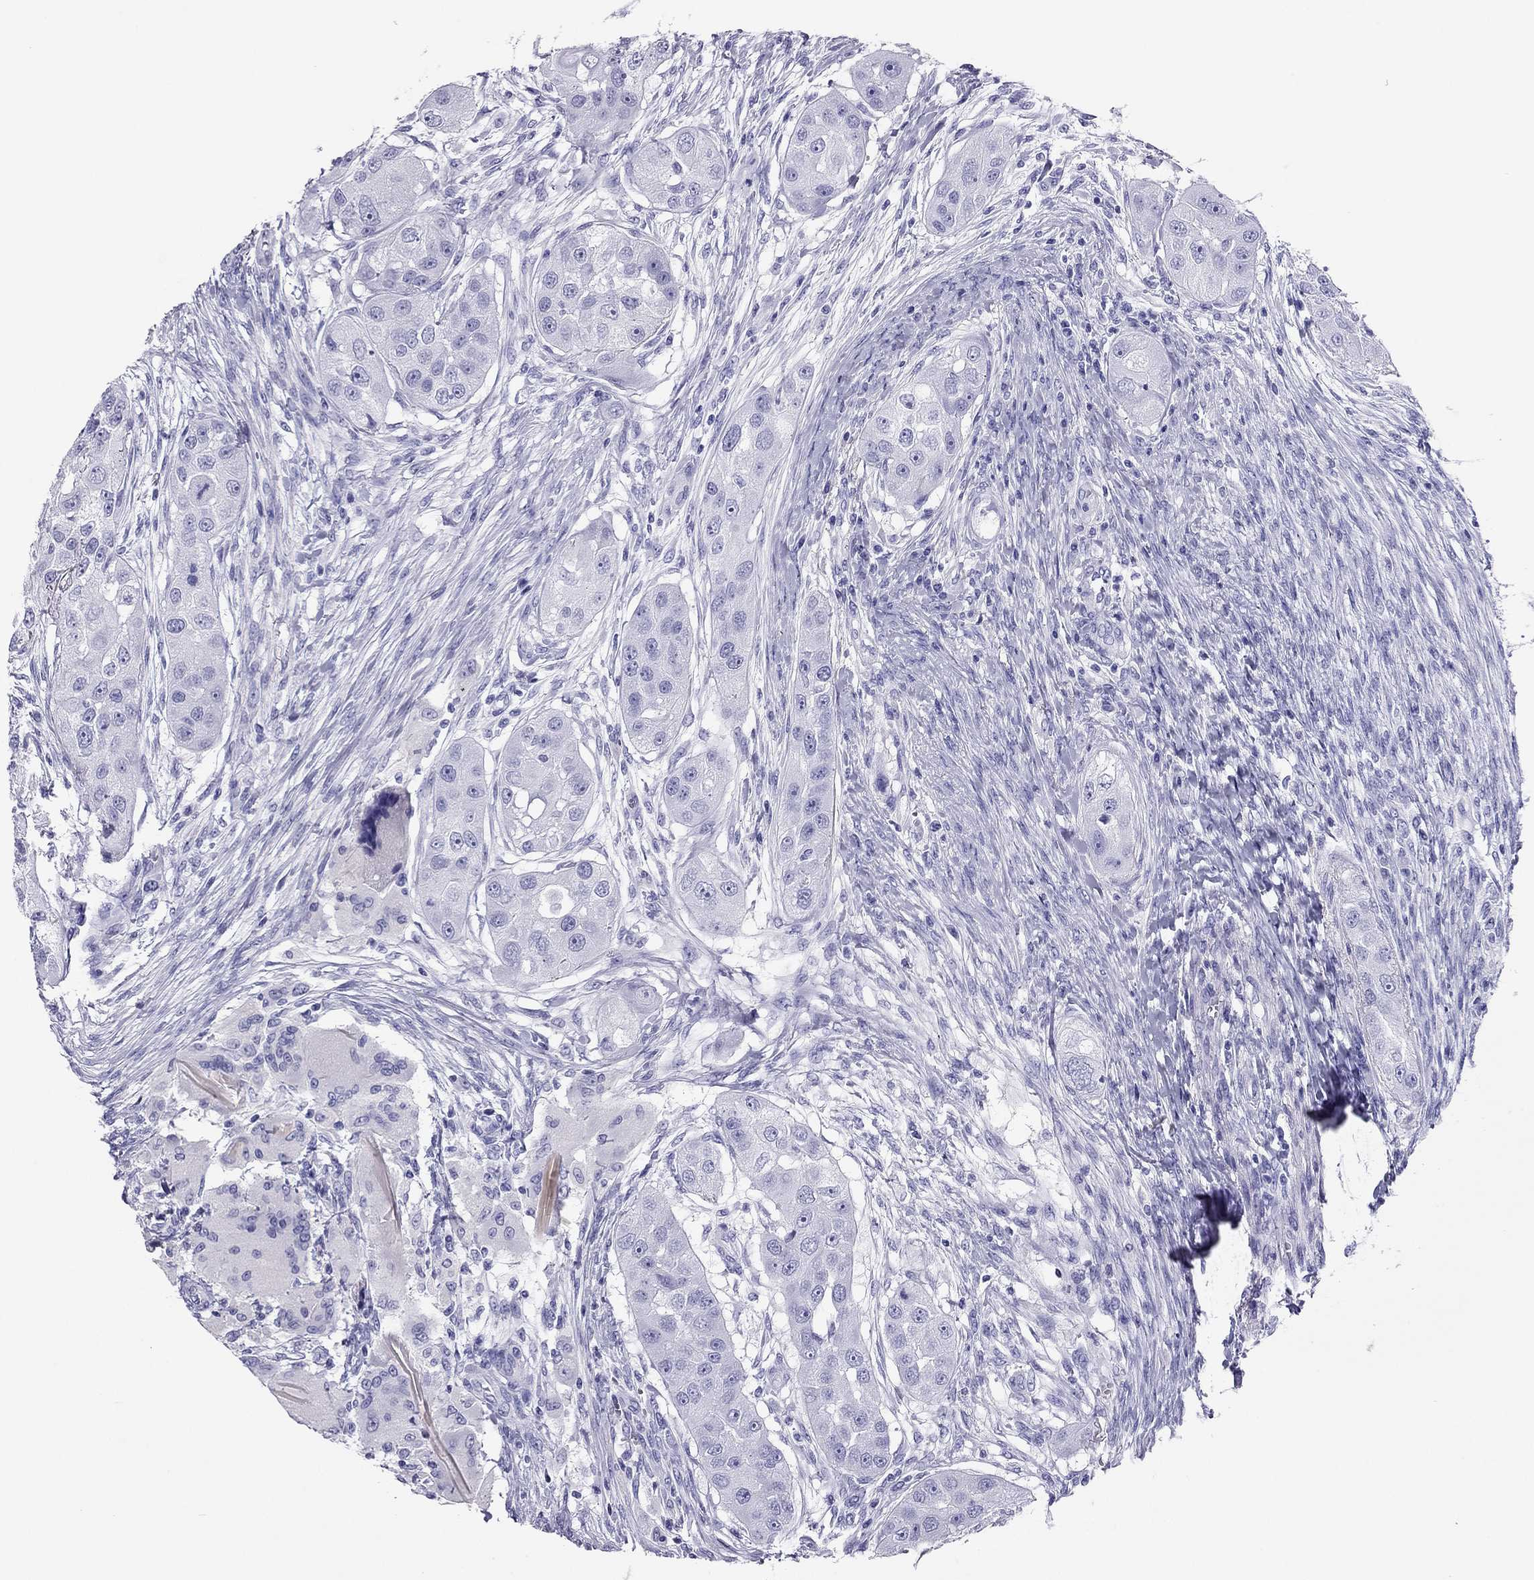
{"staining": {"intensity": "negative", "quantity": "none", "location": "none"}, "tissue": "head and neck cancer", "cell_type": "Tumor cells", "image_type": "cancer", "snomed": [{"axis": "morphology", "description": "Squamous cell carcinoma, NOS"}, {"axis": "topography", "description": "Head-Neck"}], "caption": "Immunohistochemical staining of human head and neck cancer (squamous cell carcinoma) shows no significant staining in tumor cells. Brightfield microscopy of IHC stained with DAB (brown) and hematoxylin (blue), captured at high magnification.", "gene": "PDE6A", "patient": {"sex": "male", "age": 51}}